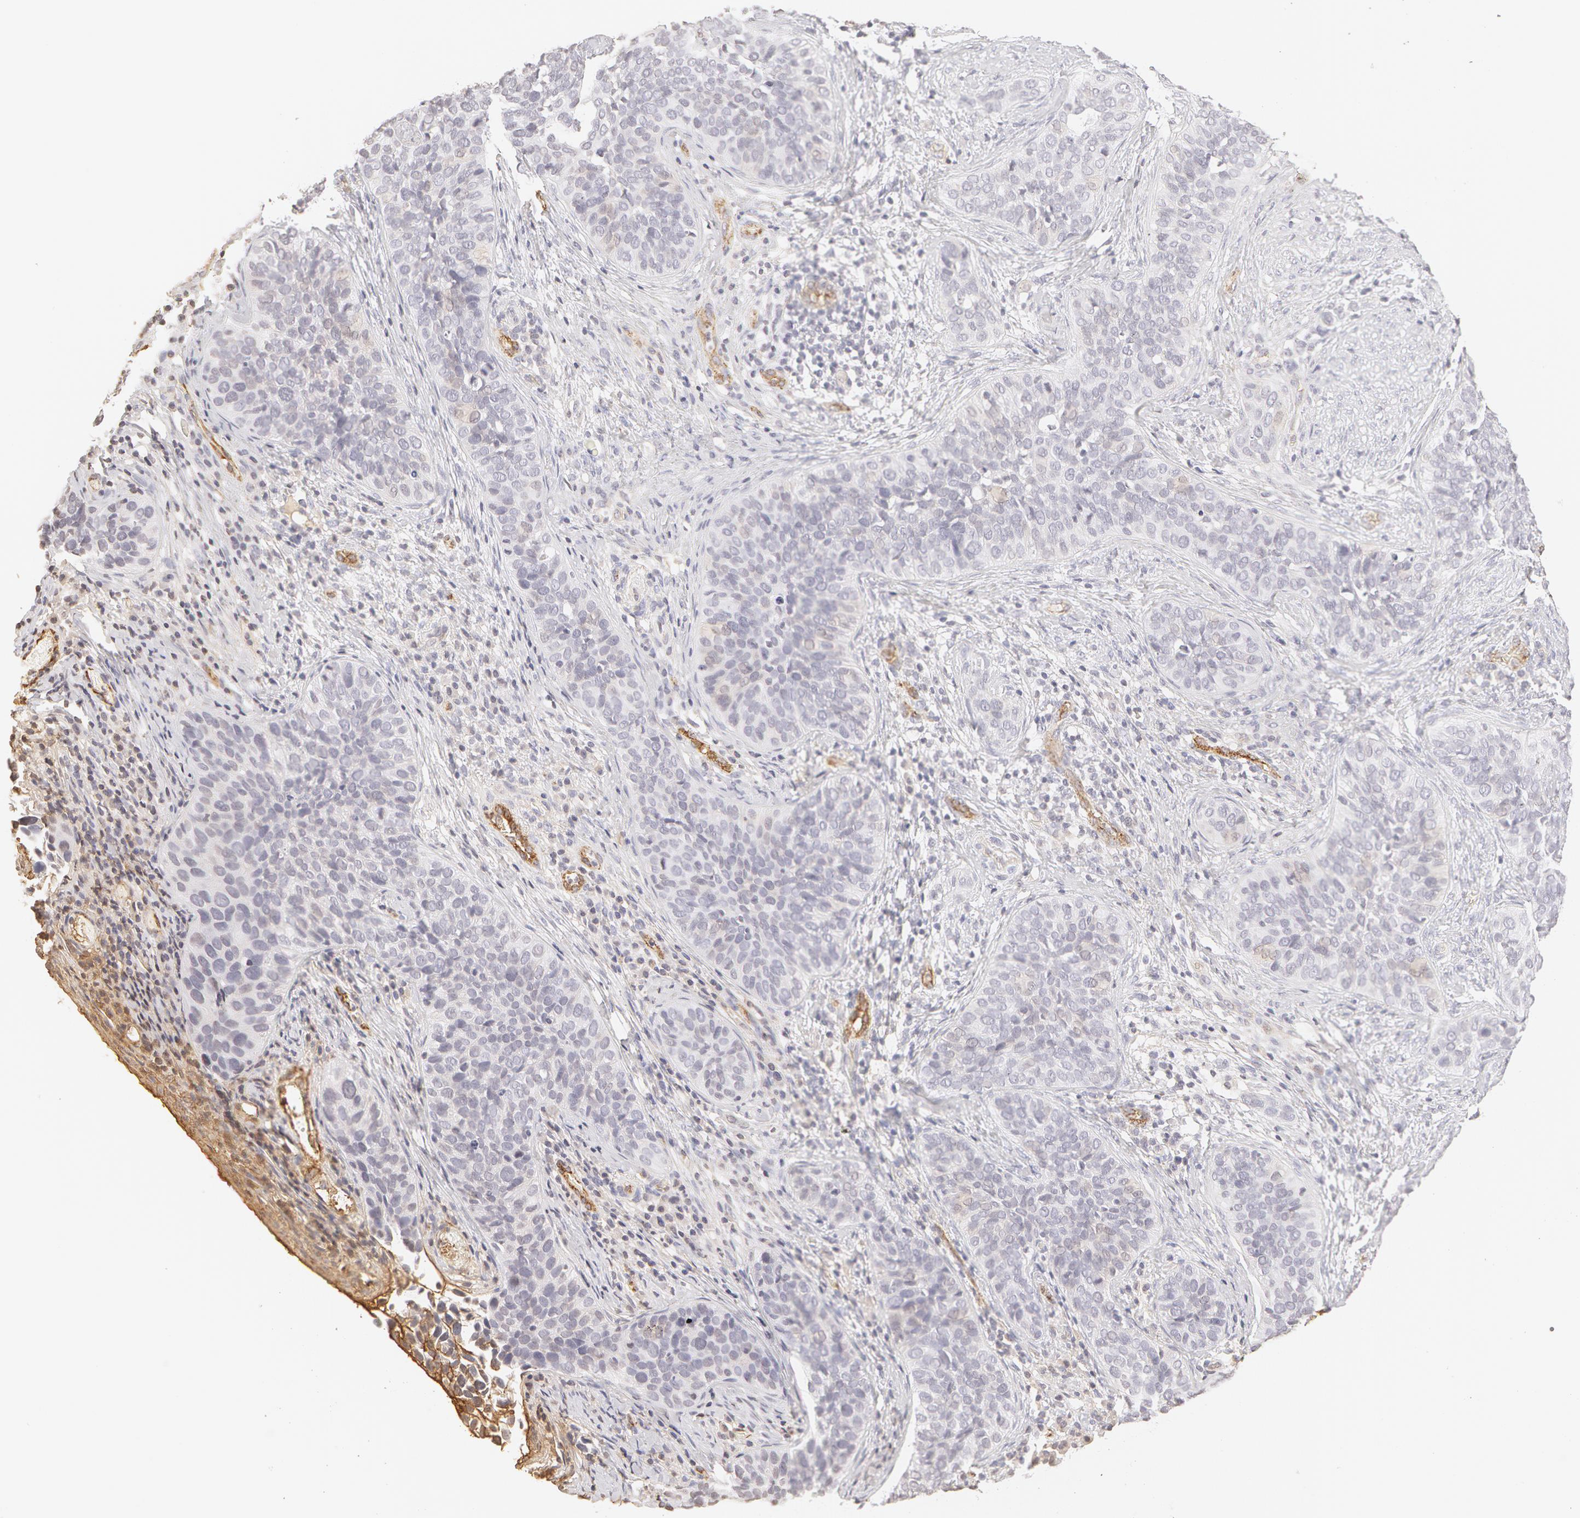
{"staining": {"intensity": "negative", "quantity": "none", "location": "none"}, "tissue": "cervical cancer", "cell_type": "Tumor cells", "image_type": "cancer", "snomed": [{"axis": "morphology", "description": "Squamous cell carcinoma, NOS"}, {"axis": "topography", "description": "Cervix"}], "caption": "Tumor cells show no significant protein positivity in squamous cell carcinoma (cervical).", "gene": "VWF", "patient": {"sex": "female", "age": 31}}